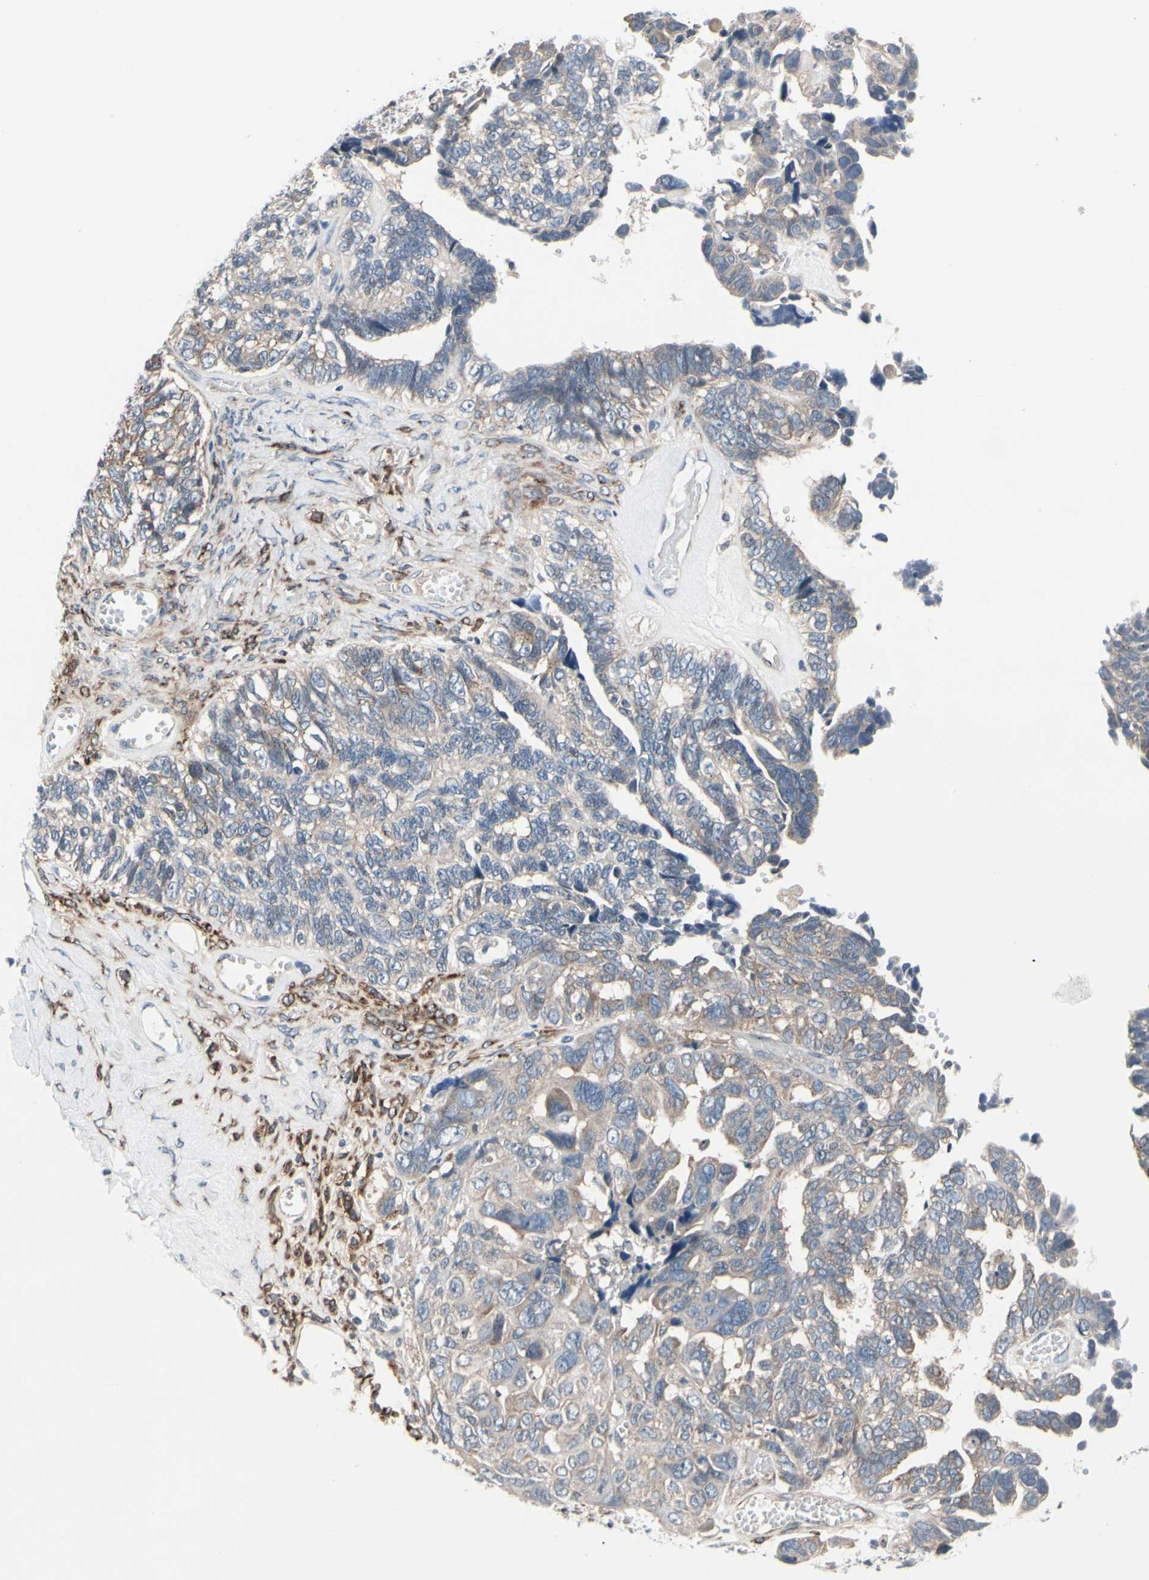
{"staining": {"intensity": "weak", "quantity": "25%-75%", "location": "cytoplasmic/membranous"}, "tissue": "ovarian cancer", "cell_type": "Tumor cells", "image_type": "cancer", "snomed": [{"axis": "morphology", "description": "Cystadenocarcinoma, serous, NOS"}, {"axis": "topography", "description": "Ovary"}], "caption": "This histopathology image displays serous cystadenocarcinoma (ovarian) stained with immunohistochemistry to label a protein in brown. The cytoplasmic/membranous of tumor cells show weak positivity for the protein. Nuclei are counter-stained blue.", "gene": "PRKAR2B", "patient": {"sex": "female", "age": 79}}